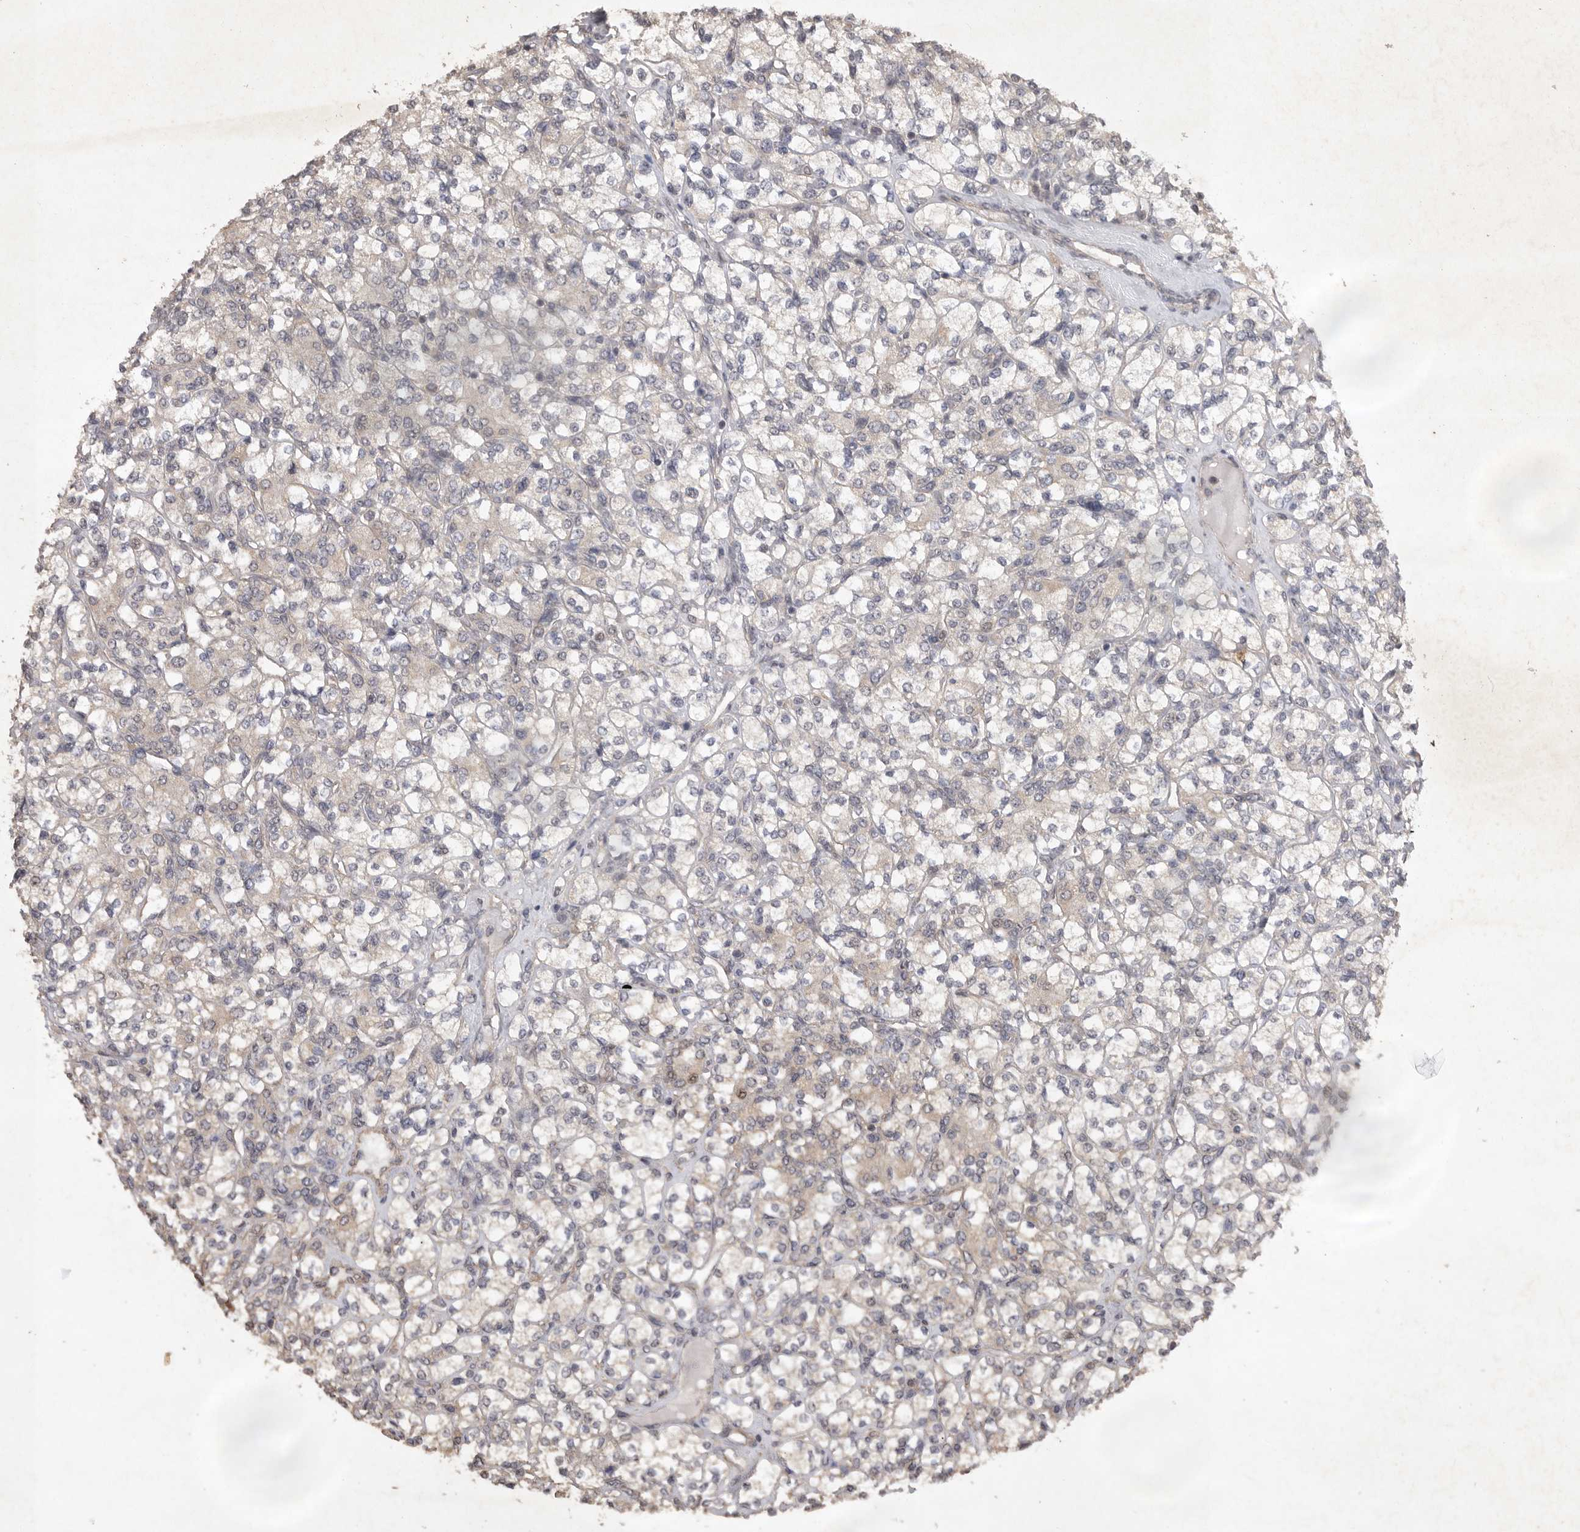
{"staining": {"intensity": "negative", "quantity": "none", "location": "none"}, "tissue": "renal cancer", "cell_type": "Tumor cells", "image_type": "cancer", "snomed": [{"axis": "morphology", "description": "Adenocarcinoma, NOS"}, {"axis": "topography", "description": "Kidney"}], "caption": "Human renal adenocarcinoma stained for a protein using IHC reveals no expression in tumor cells.", "gene": "EDEM3", "patient": {"sex": "male", "age": 77}}